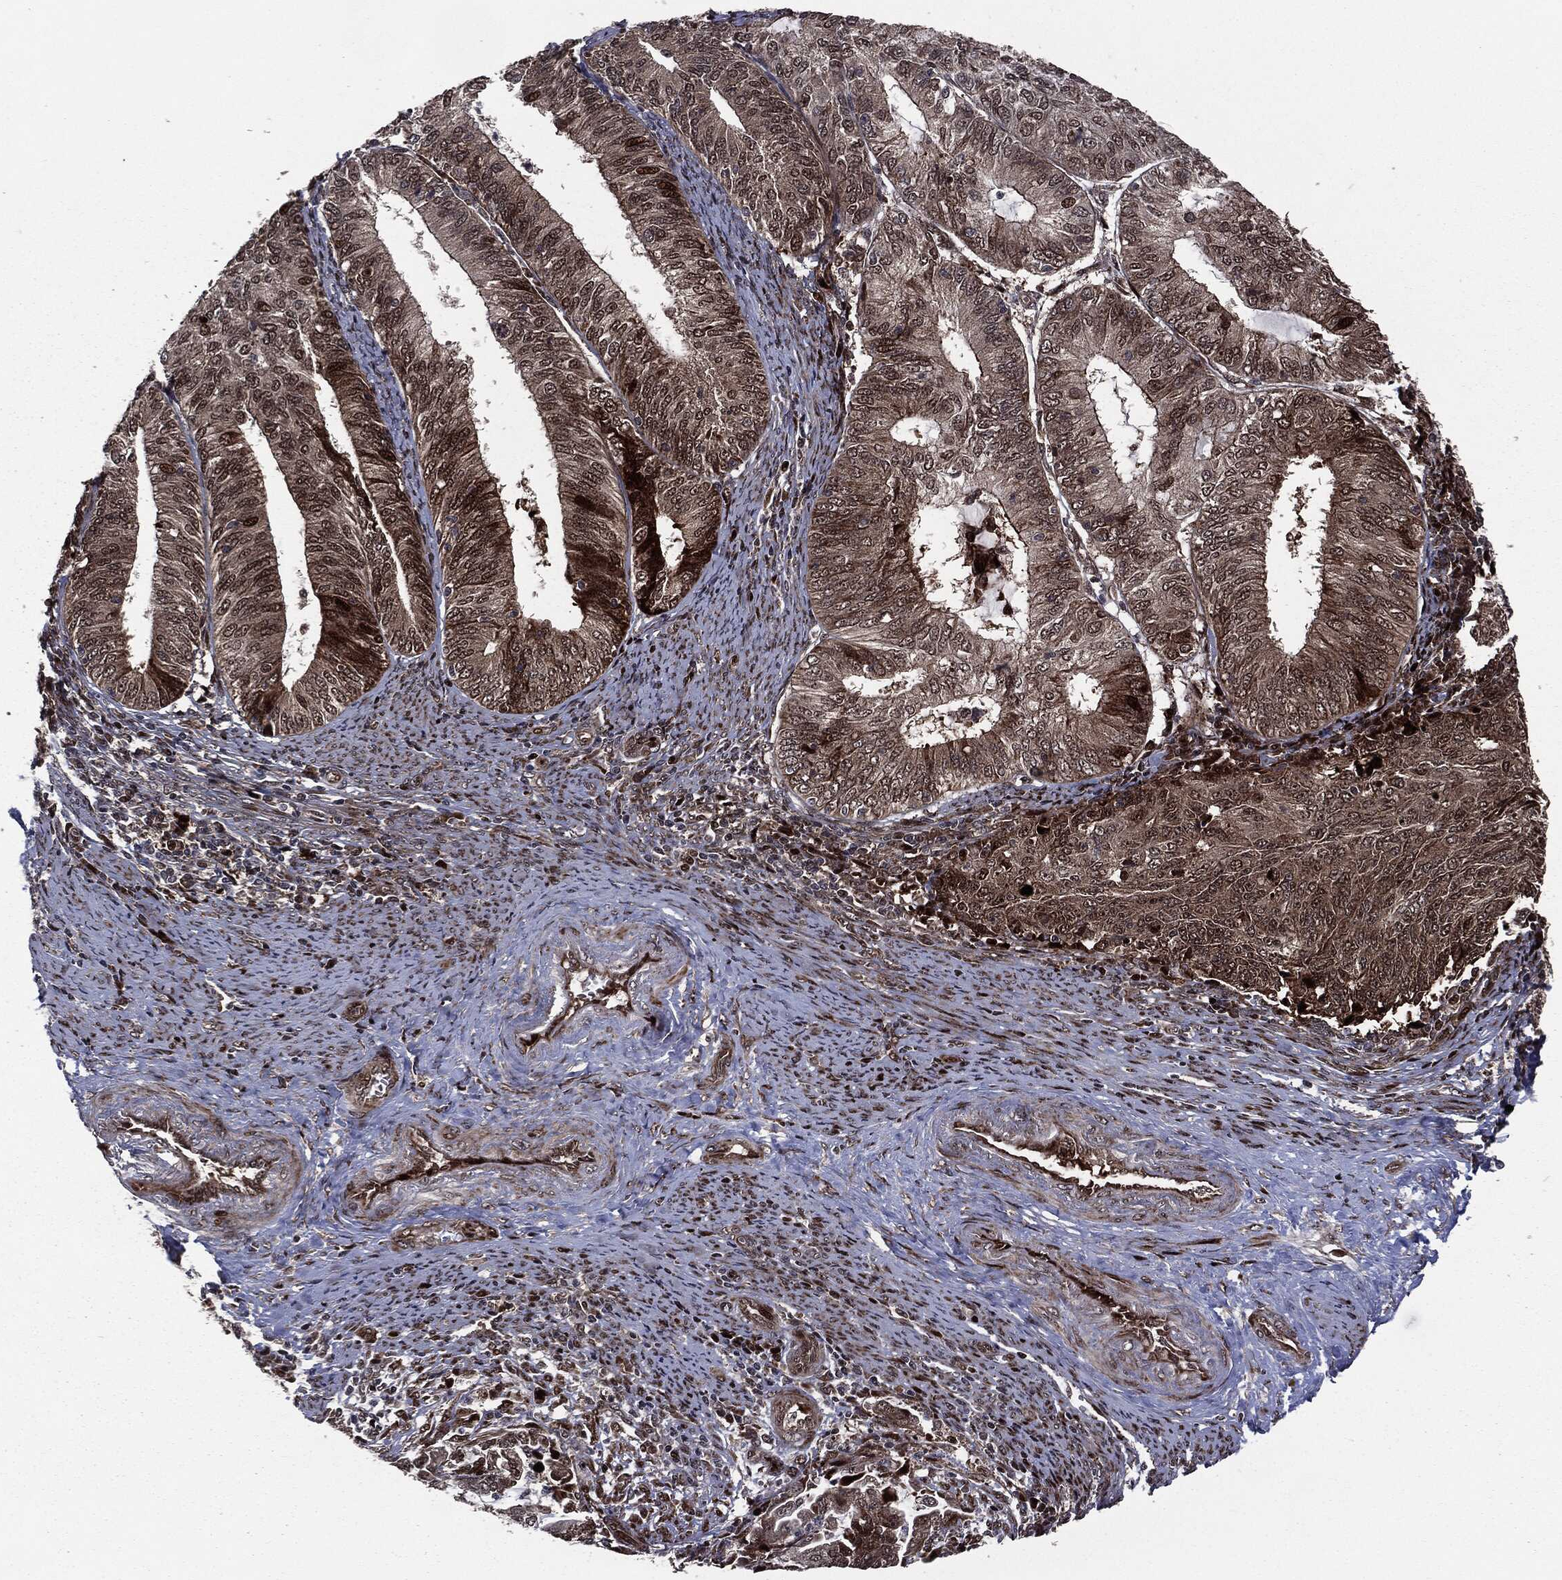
{"staining": {"intensity": "strong", "quantity": "<25%", "location": "cytoplasmic/membranous,nuclear"}, "tissue": "endometrial cancer", "cell_type": "Tumor cells", "image_type": "cancer", "snomed": [{"axis": "morphology", "description": "Adenocarcinoma, NOS"}, {"axis": "topography", "description": "Endometrium"}], "caption": "Endometrial adenocarcinoma stained with a protein marker shows strong staining in tumor cells.", "gene": "SMAD4", "patient": {"sex": "female", "age": 82}}